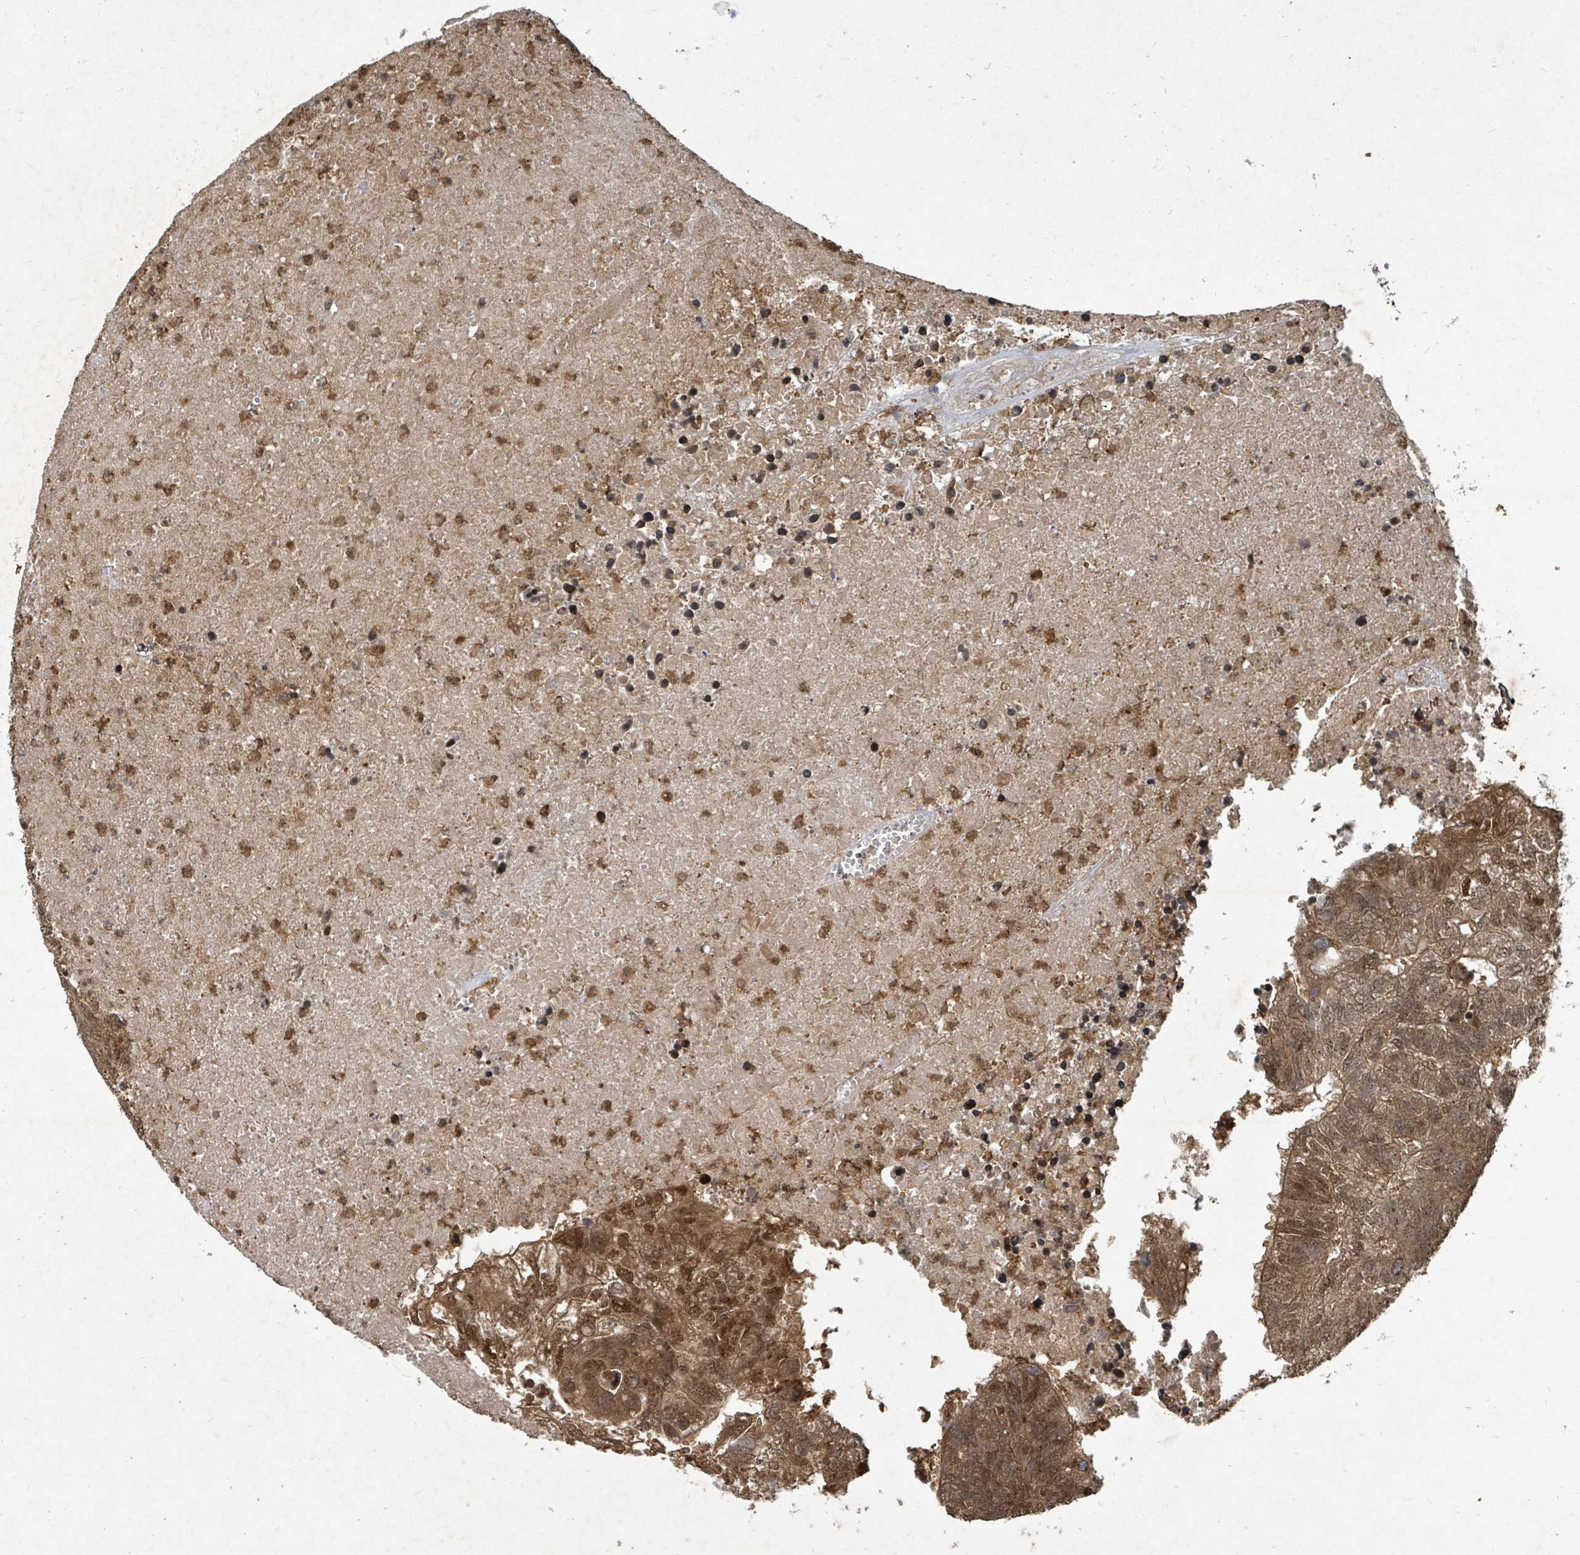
{"staining": {"intensity": "moderate", "quantity": ">75%", "location": "cytoplasmic/membranous,nuclear"}, "tissue": "colorectal cancer", "cell_type": "Tumor cells", "image_type": "cancer", "snomed": [{"axis": "morphology", "description": "Adenocarcinoma, NOS"}, {"axis": "topography", "description": "Colon"}], "caption": "Human colorectal cancer (adenocarcinoma) stained for a protein (brown) exhibits moderate cytoplasmic/membranous and nuclear positive staining in about >75% of tumor cells.", "gene": "KDM4E", "patient": {"sex": "female", "age": 48}}